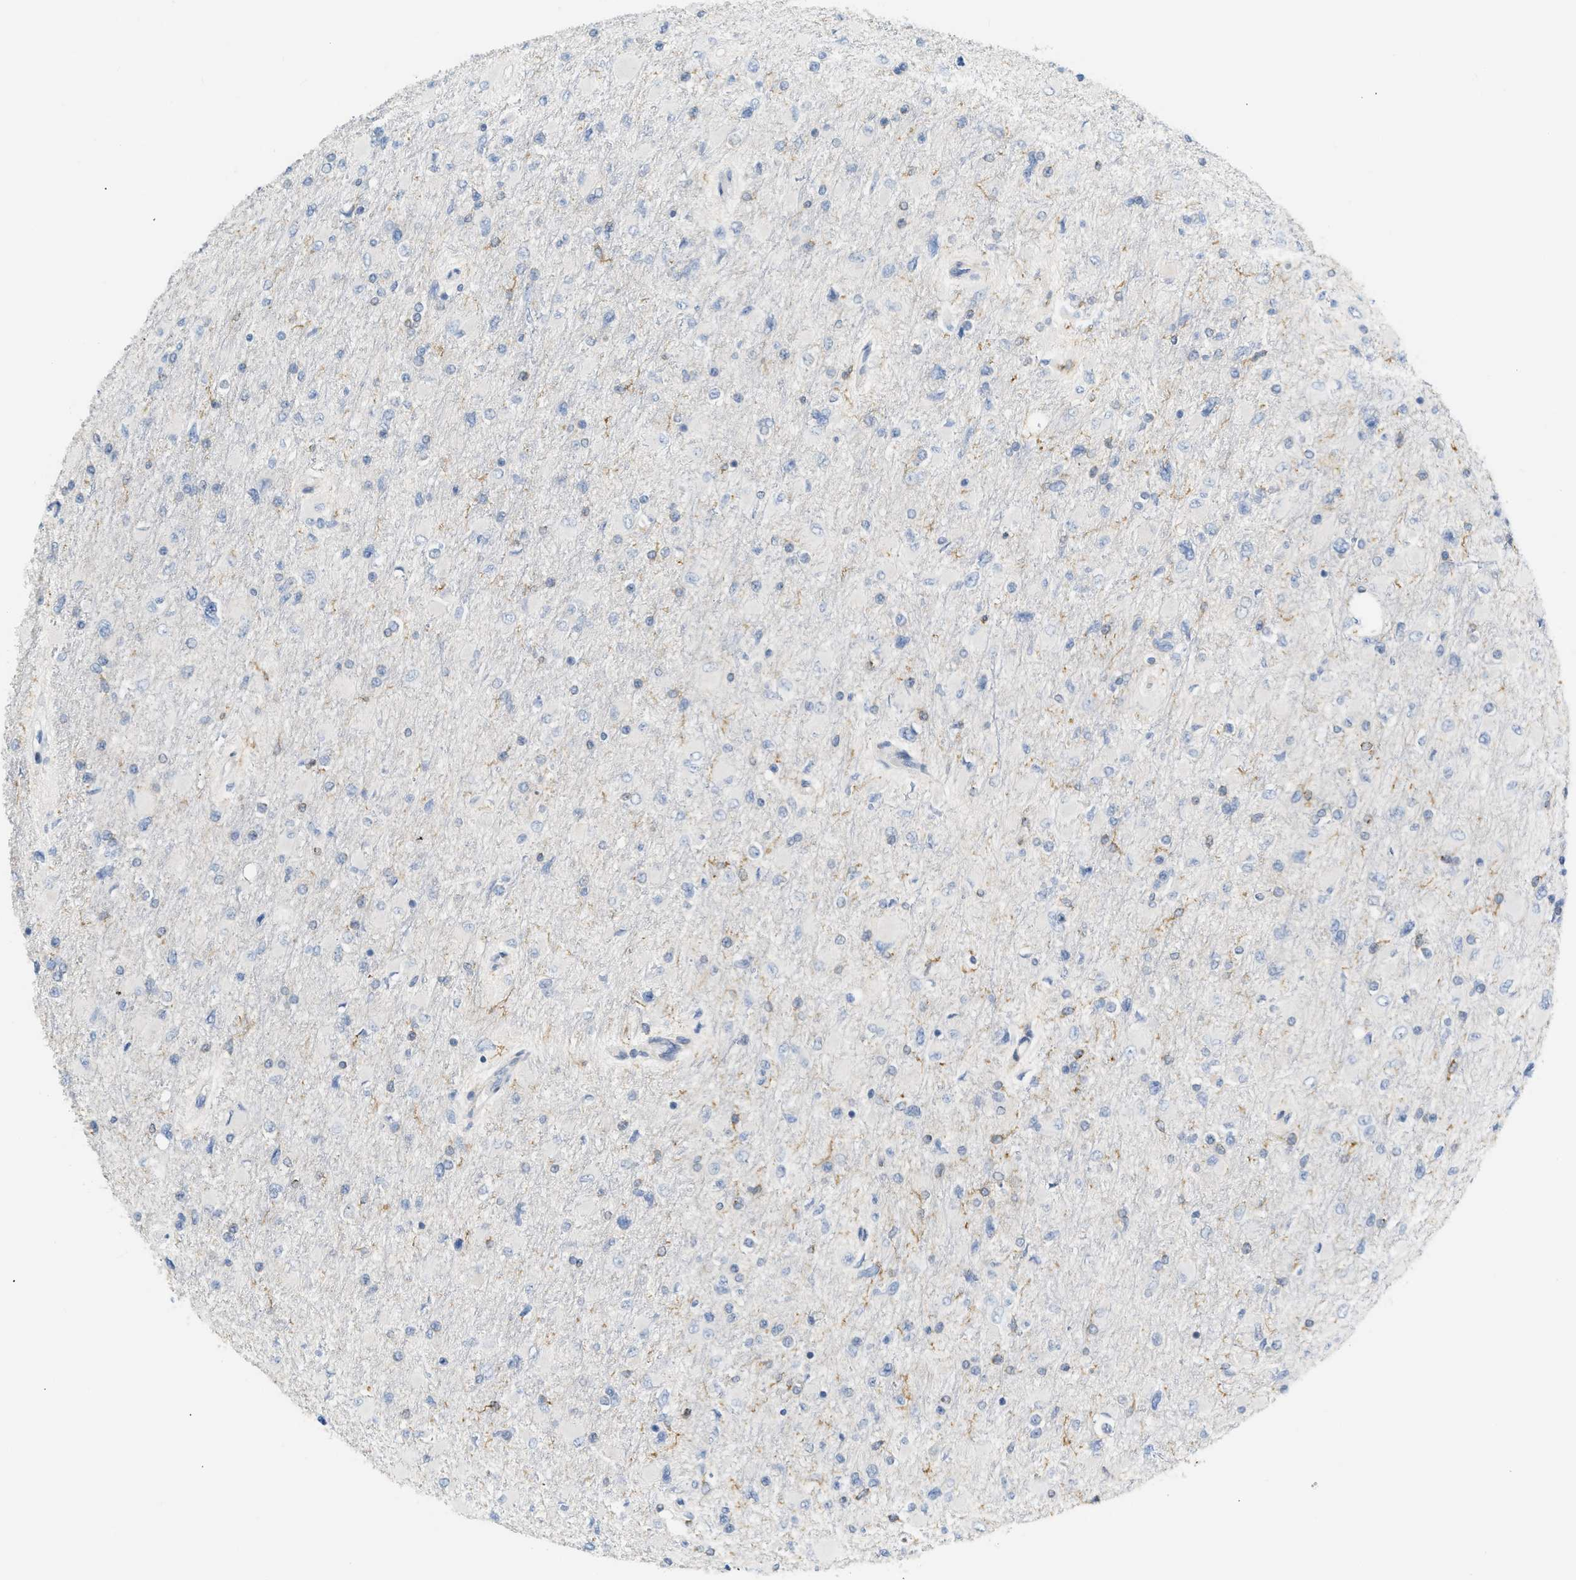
{"staining": {"intensity": "weak", "quantity": "<25%", "location": "cytoplasmic/membranous"}, "tissue": "glioma", "cell_type": "Tumor cells", "image_type": "cancer", "snomed": [{"axis": "morphology", "description": "Glioma, malignant, High grade"}, {"axis": "topography", "description": "Cerebral cortex"}], "caption": "An immunohistochemistry histopathology image of malignant glioma (high-grade) is shown. There is no staining in tumor cells of malignant glioma (high-grade).", "gene": "ZNF408", "patient": {"sex": "female", "age": 36}}